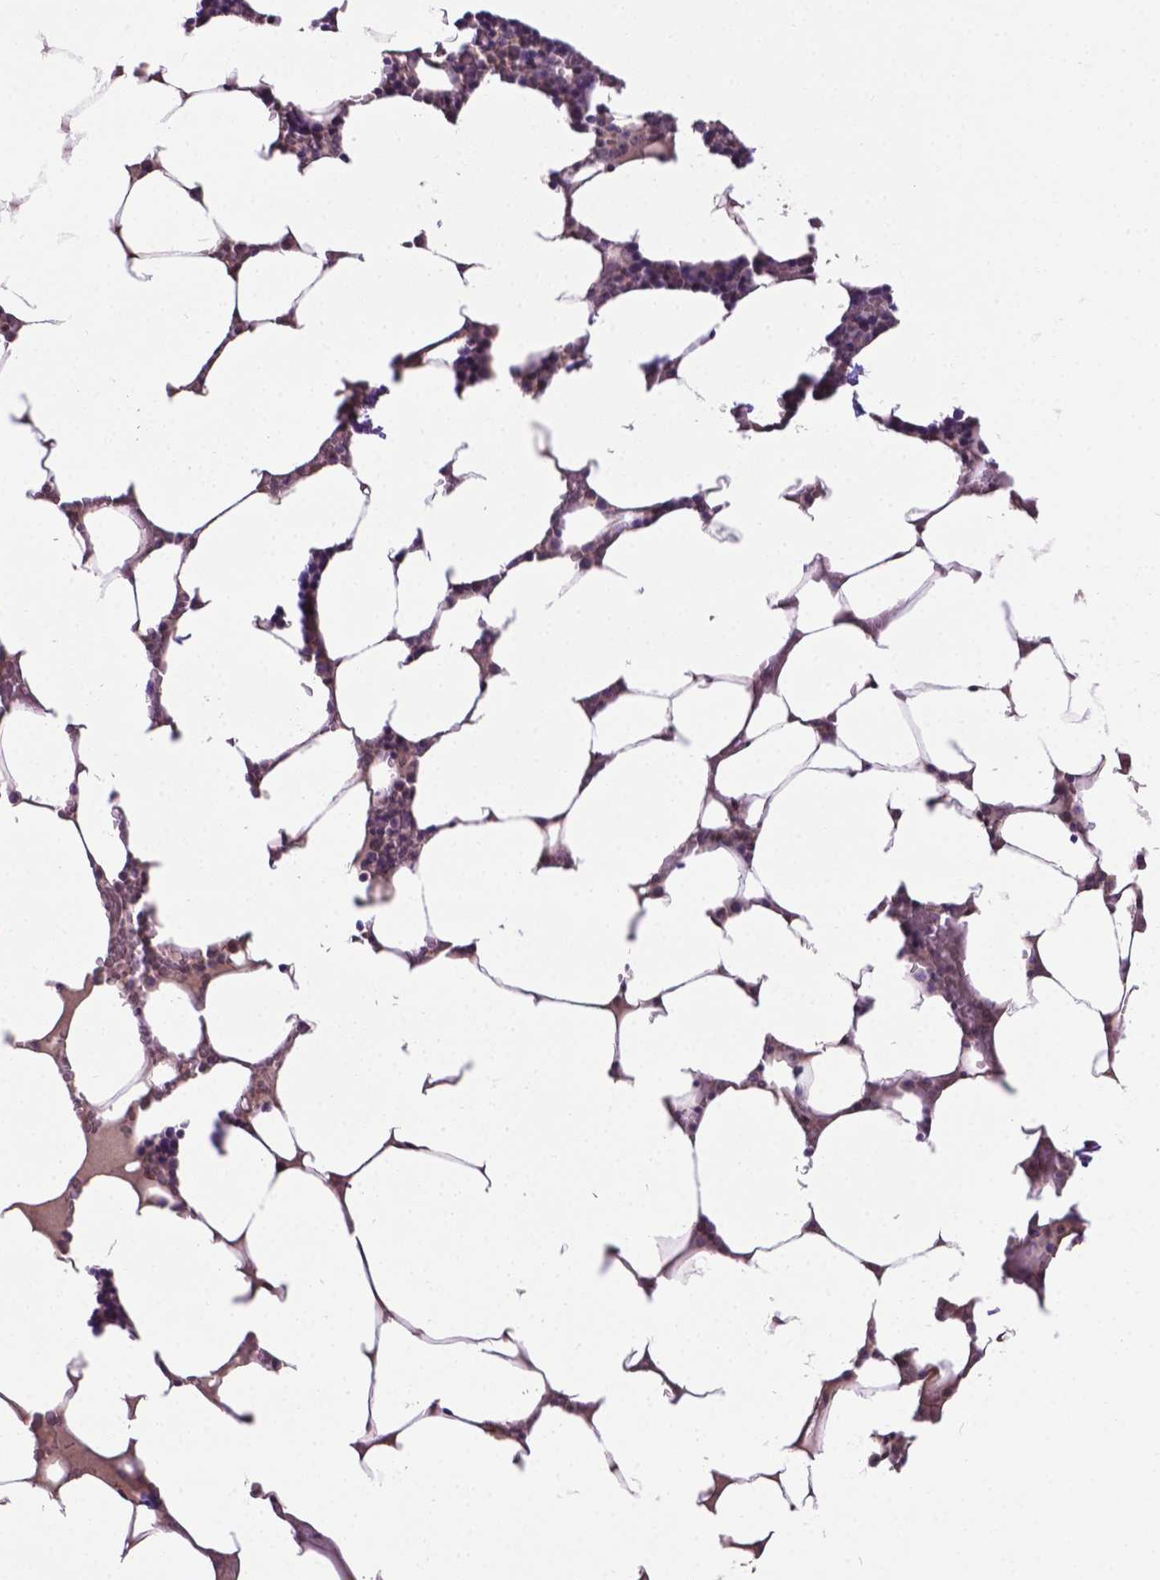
{"staining": {"intensity": "moderate", "quantity": "<25%", "location": "cytoplasmic/membranous"}, "tissue": "bone marrow", "cell_type": "Hematopoietic cells", "image_type": "normal", "snomed": [{"axis": "morphology", "description": "Normal tissue, NOS"}, {"axis": "topography", "description": "Bone marrow"}], "caption": "Hematopoietic cells show low levels of moderate cytoplasmic/membranous staining in about <25% of cells in benign bone marrow.", "gene": "ENSG00000289700", "patient": {"sex": "female", "age": 52}}